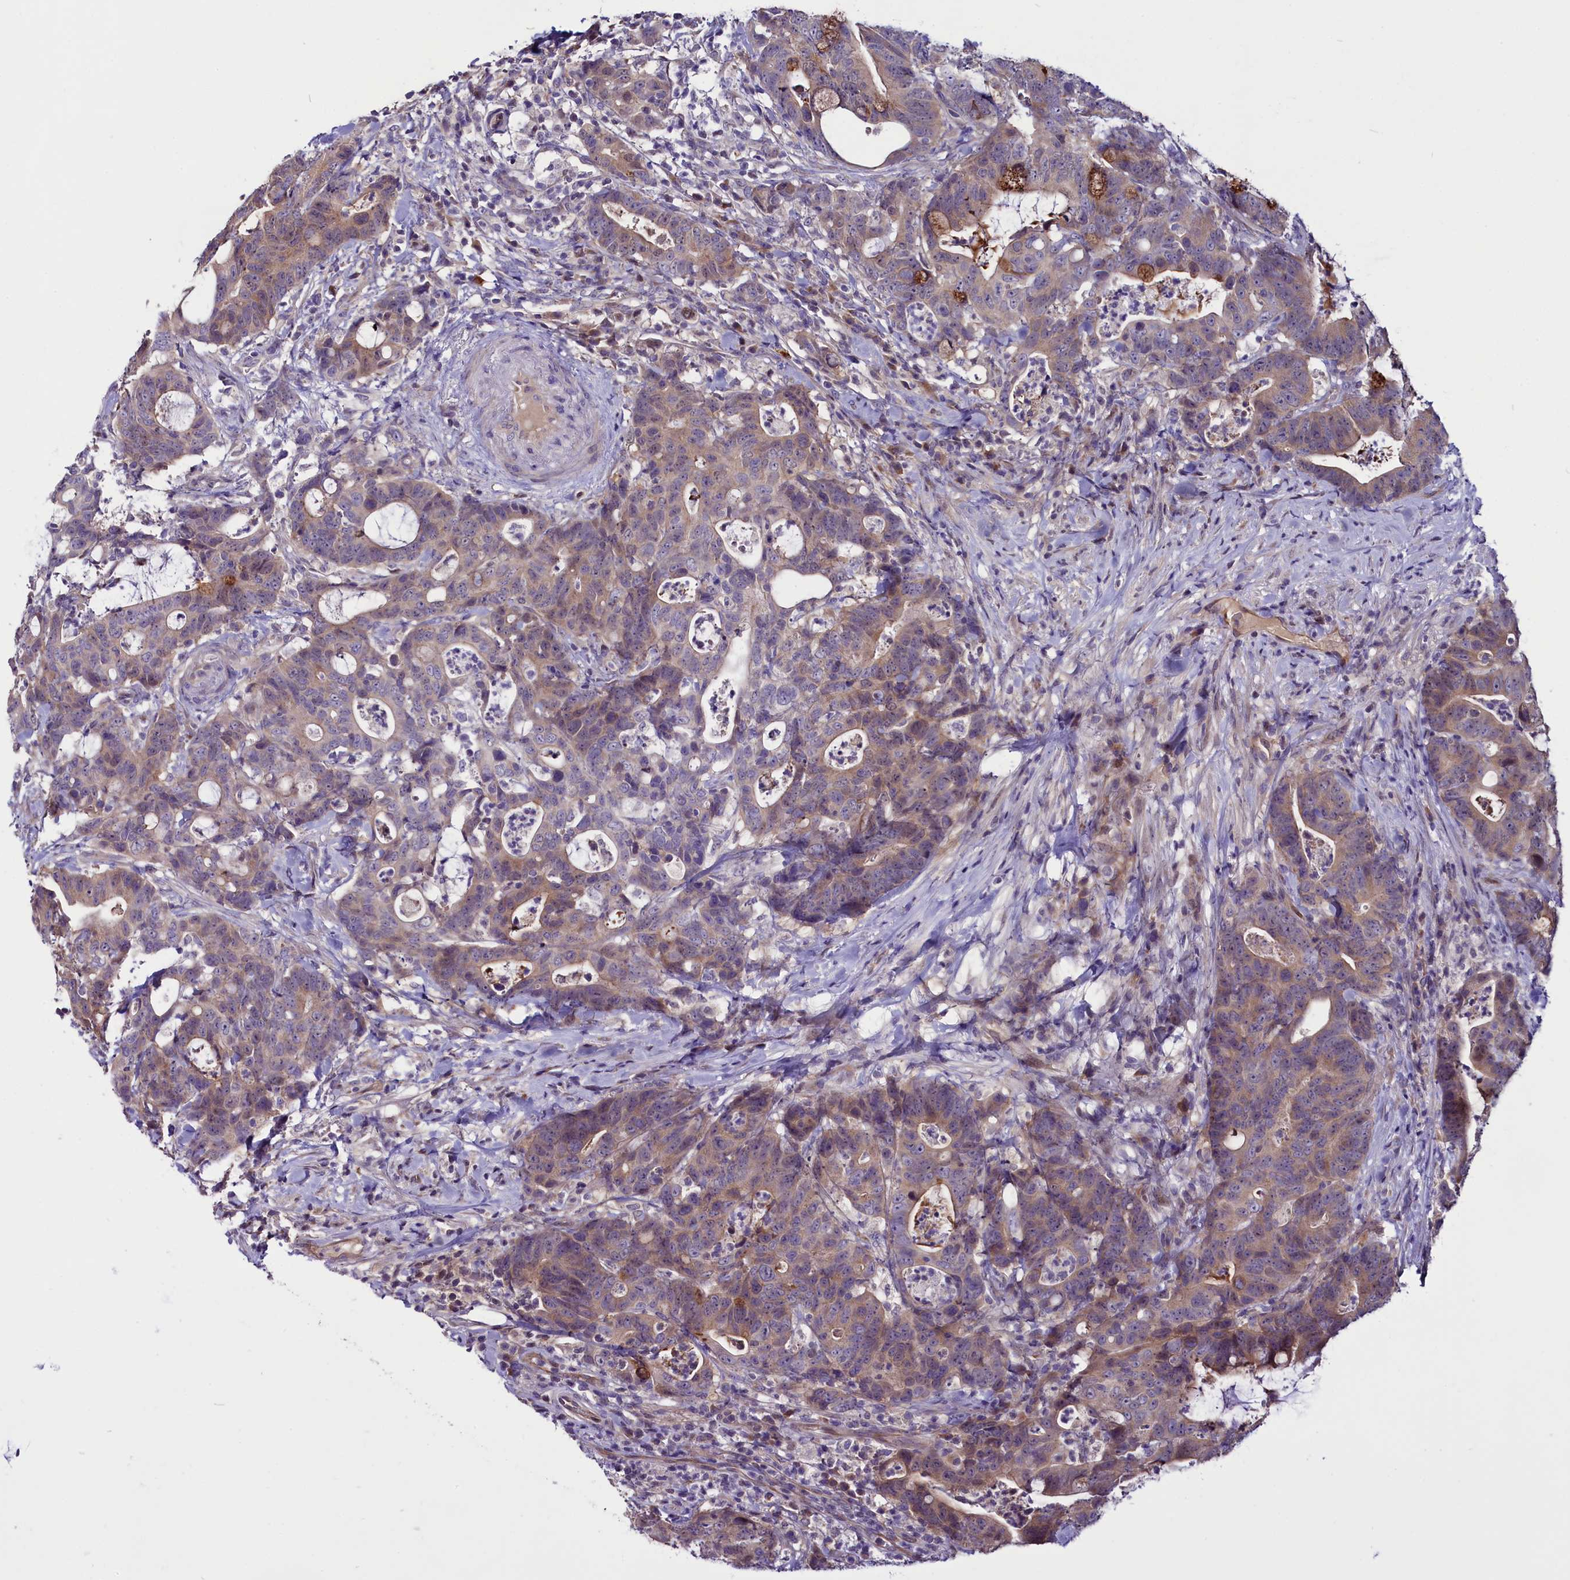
{"staining": {"intensity": "moderate", "quantity": "25%-75%", "location": "cytoplasmic/membranous,nuclear"}, "tissue": "colorectal cancer", "cell_type": "Tumor cells", "image_type": "cancer", "snomed": [{"axis": "morphology", "description": "Adenocarcinoma, NOS"}, {"axis": "topography", "description": "Colon"}], "caption": "Immunohistochemistry (DAB (3,3'-diaminobenzidine)) staining of adenocarcinoma (colorectal) exhibits moderate cytoplasmic/membranous and nuclear protein positivity in about 25%-75% of tumor cells.", "gene": "C9orf40", "patient": {"sex": "female", "age": 82}}